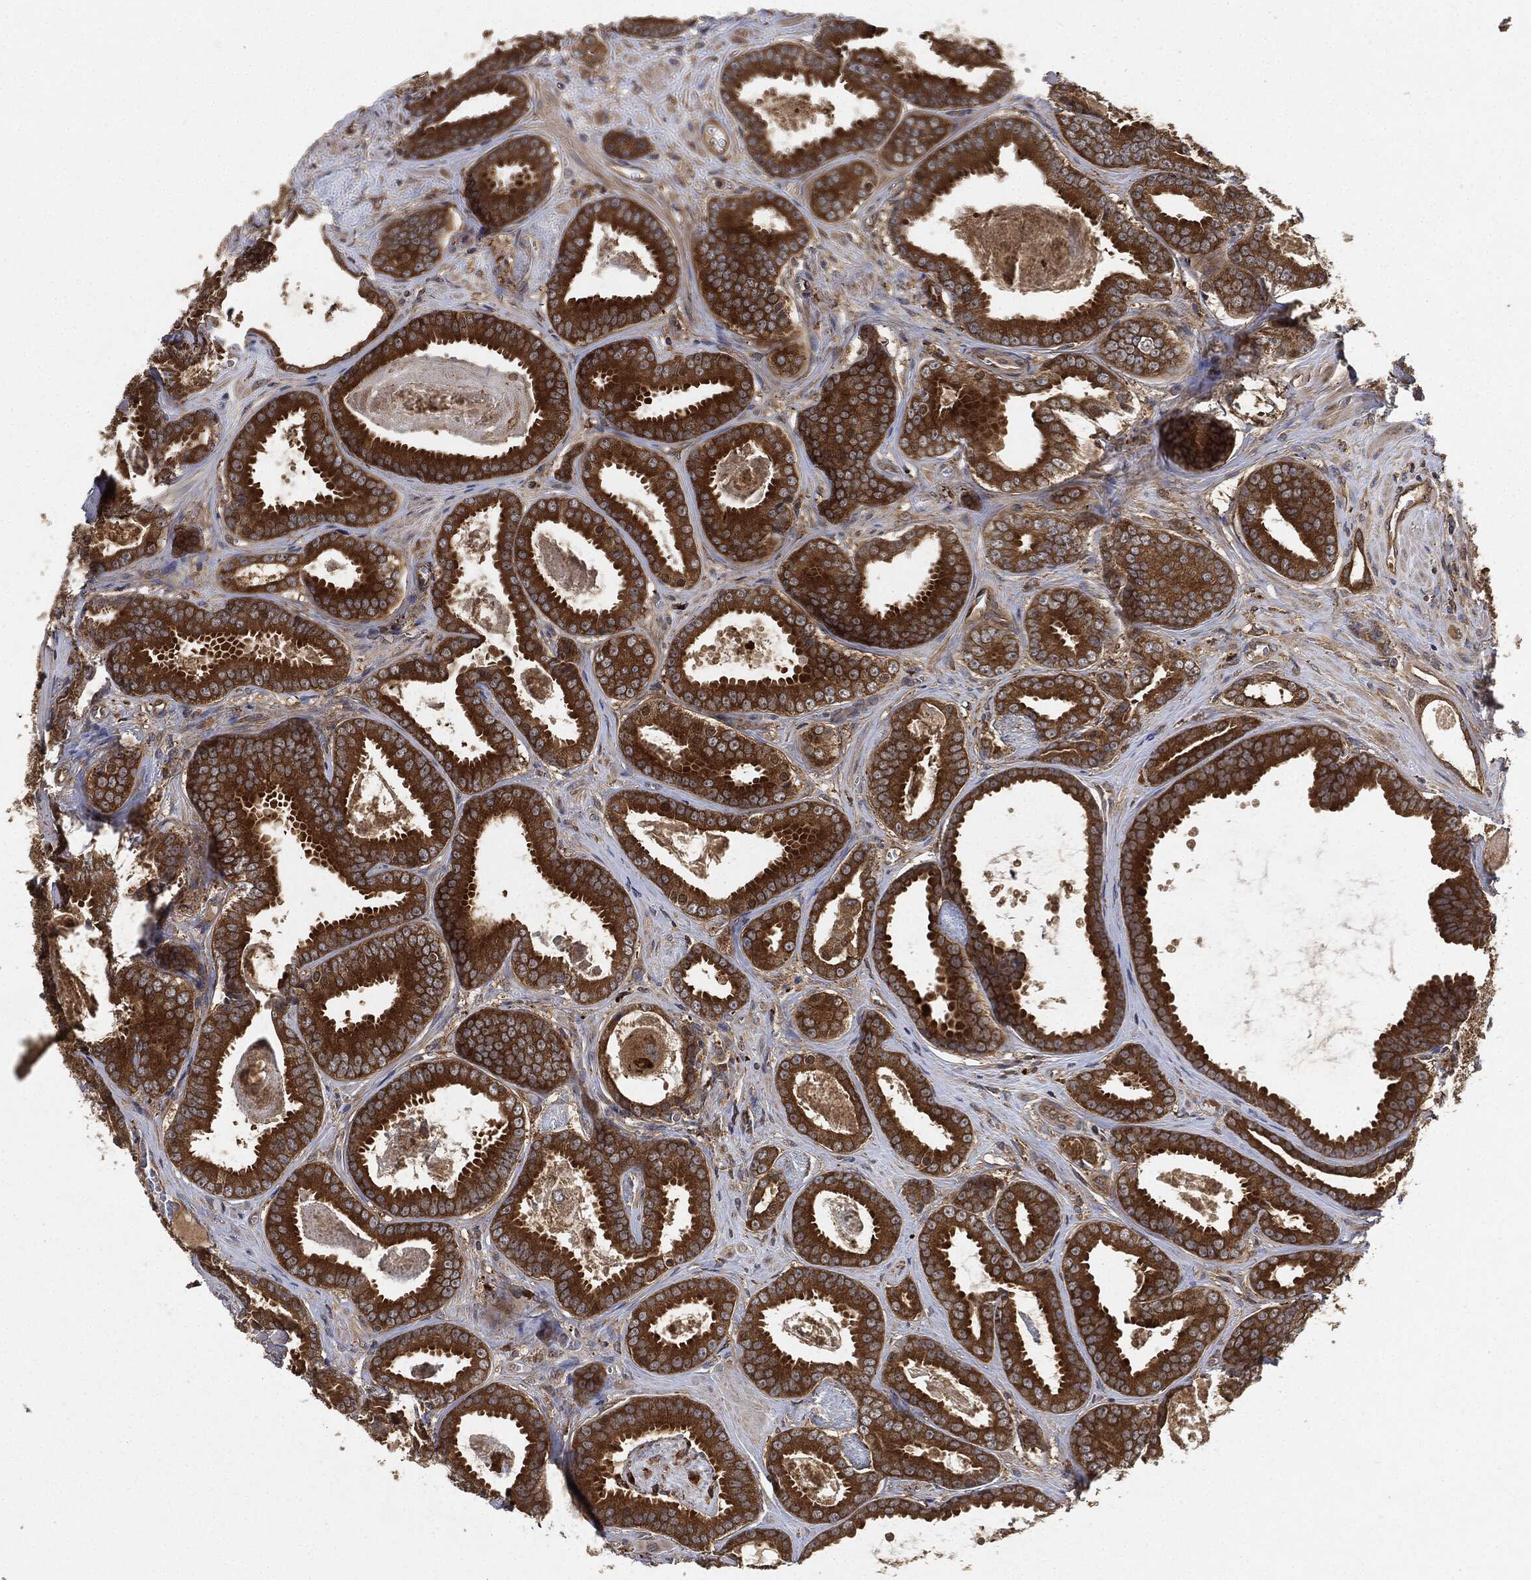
{"staining": {"intensity": "strong", "quantity": ">75%", "location": "cytoplasmic/membranous"}, "tissue": "prostate cancer", "cell_type": "Tumor cells", "image_type": "cancer", "snomed": [{"axis": "morphology", "description": "Adenocarcinoma, NOS"}, {"axis": "topography", "description": "Prostate"}], "caption": "Immunohistochemistry (IHC) image of adenocarcinoma (prostate) stained for a protein (brown), which reveals high levels of strong cytoplasmic/membranous positivity in approximately >75% of tumor cells.", "gene": "BRAF", "patient": {"sex": "male", "age": 61}}